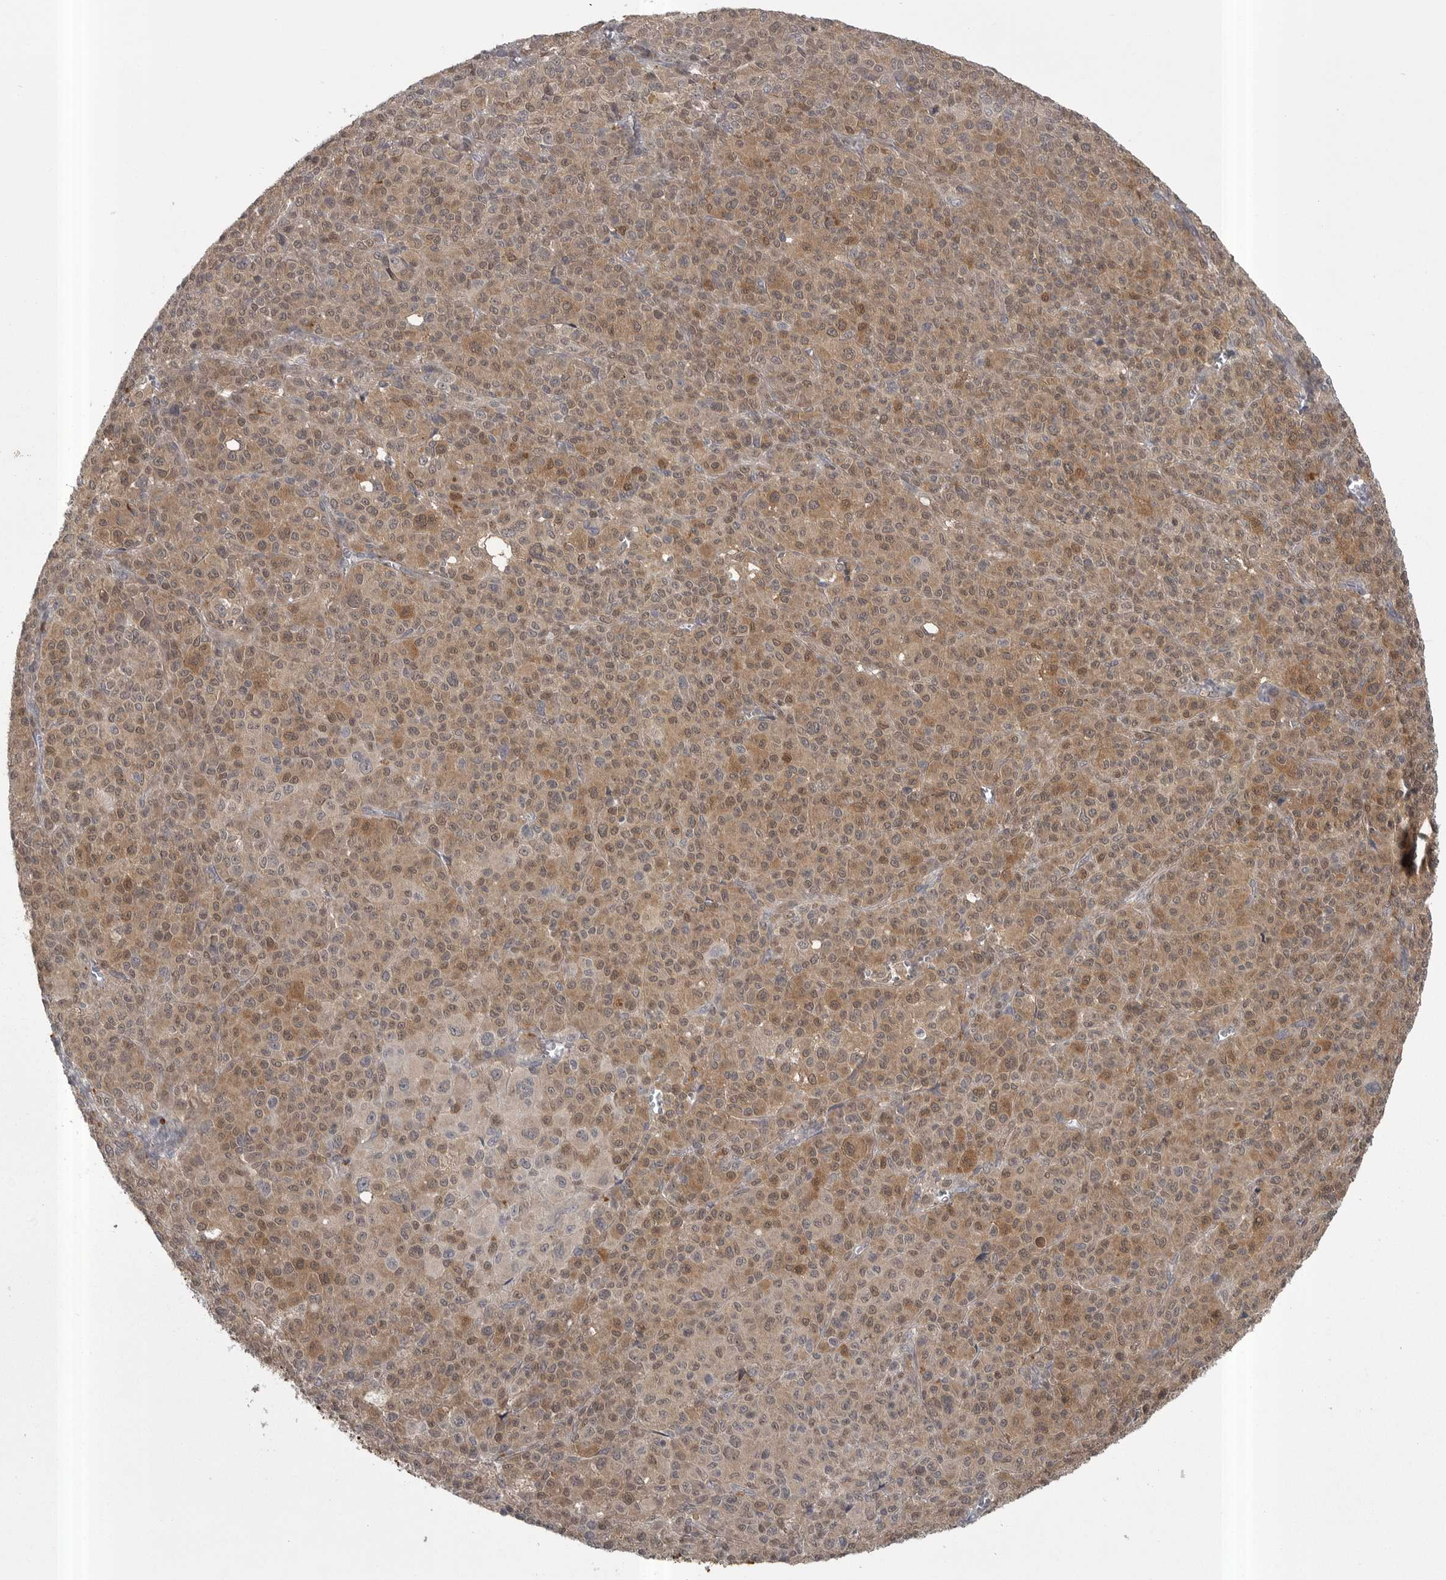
{"staining": {"intensity": "moderate", "quantity": ">75%", "location": "cytoplasmic/membranous,nuclear"}, "tissue": "melanoma", "cell_type": "Tumor cells", "image_type": "cancer", "snomed": [{"axis": "morphology", "description": "Malignant melanoma, Metastatic site"}, {"axis": "topography", "description": "Skin"}], "caption": "Human melanoma stained with a protein marker shows moderate staining in tumor cells.", "gene": "PHF13", "patient": {"sex": "female", "age": 74}}